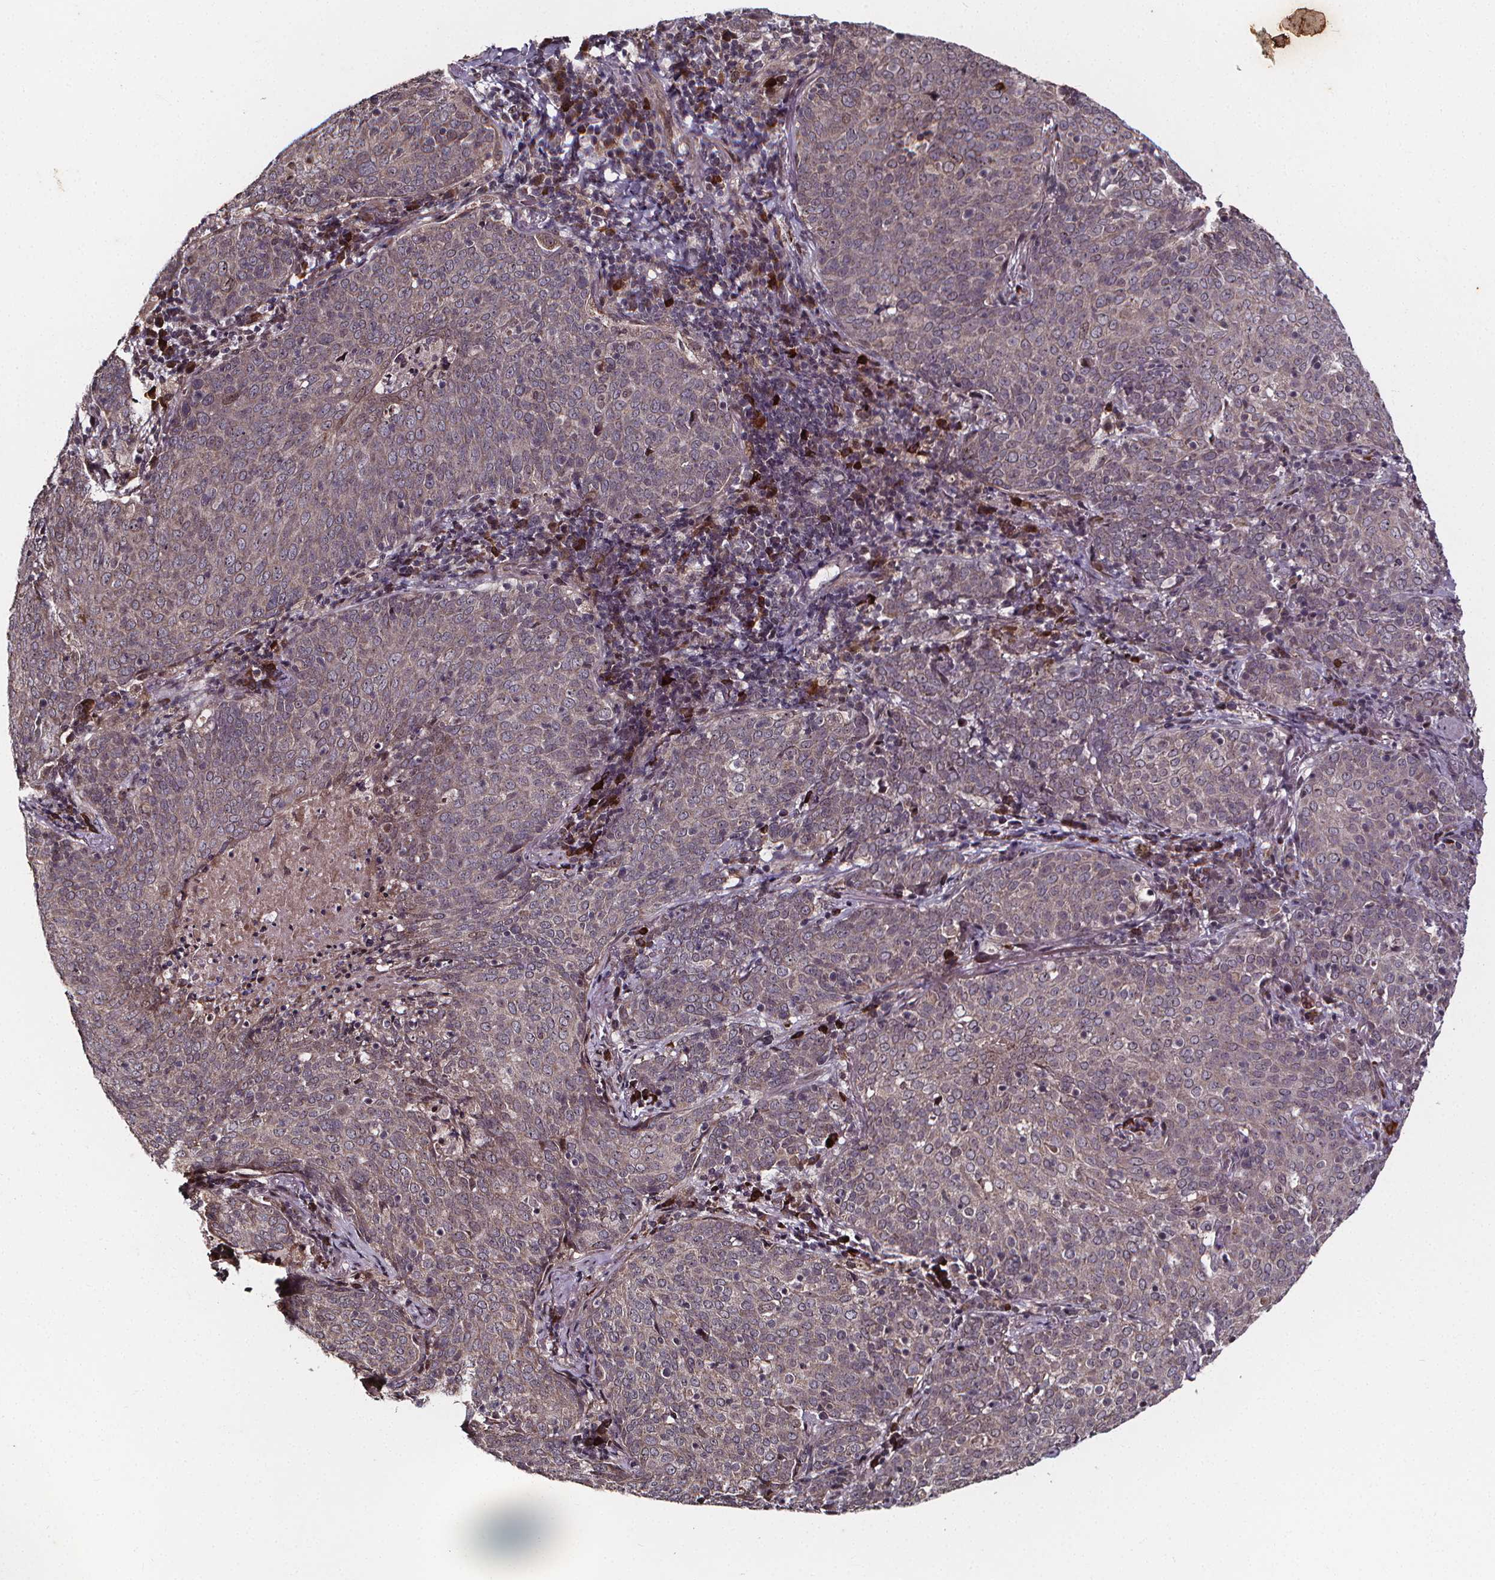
{"staining": {"intensity": "negative", "quantity": "none", "location": "none"}, "tissue": "lung cancer", "cell_type": "Tumor cells", "image_type": "cancer", "snomed": [{"axis": "morphology", "description": "Squamous cell carcinoma, NOS"}, {"axis": "topography", "description": "Lung"}], "caption": "Squamous cell carcinoma (lung) was stained to show a protein in brown. There is no significant expression in tumor cells.", "gene": "DDIT3", "patient": {"sex": "male", "age": 82}}